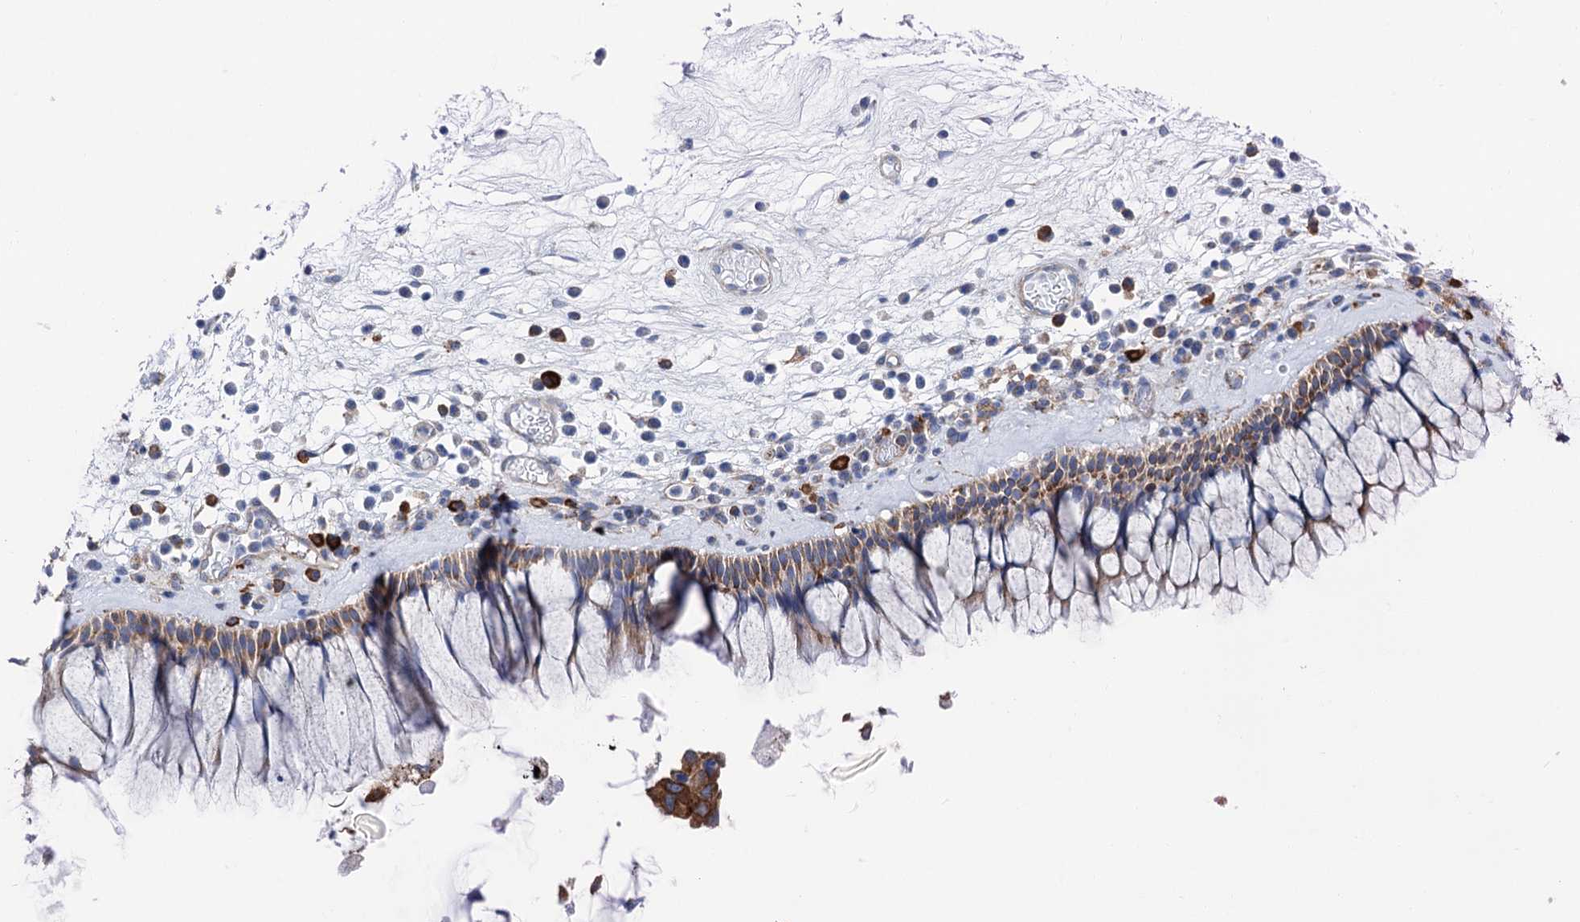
{"staining": {"intensity": "moderate", "quantity": ">75%", "location": "cytoplasmic/membranous"}, "tissue": "nasopharynx", "cell_type": "Respiratory epithelial cells", "image_type": "normal", "snomed": [{"axis": "morphology", "description": "Normal tissue, NOS"}, {"axis": "morphology", "description": "Inflammation, NOS"}, {"axis": "topography", "description": "Nasopharynx"}], "caption": "Immunohistochemical staining of unremarkable human nasopharynx reveals medium levels of moderate cytoplasmic/membranous expression in approximately >75% of respiratory epithelial cells.", "gene": "SHE", "patient": {"sex": "male", "age": 70}}